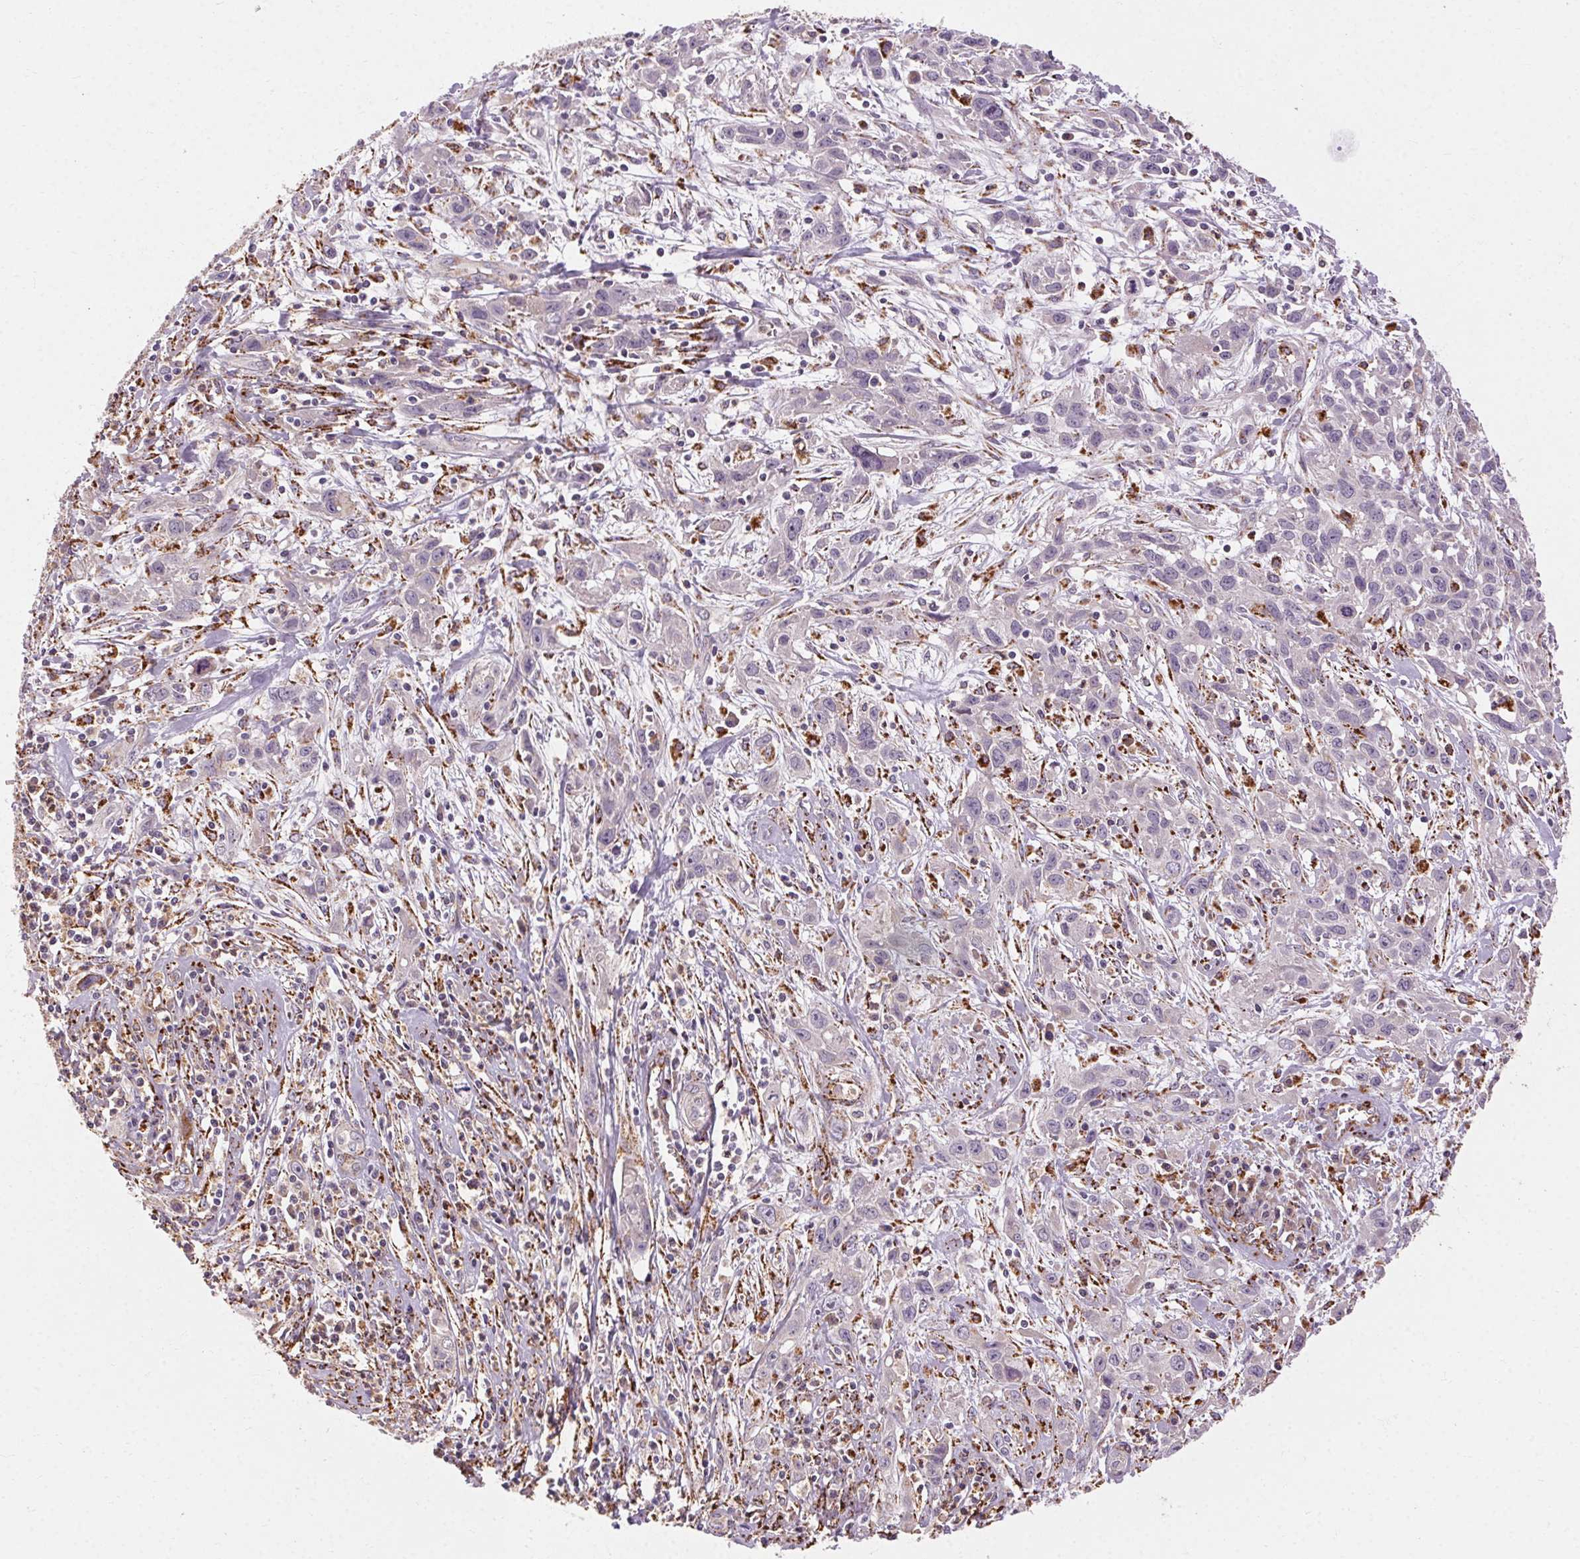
{"staining": {"intensity": "negative", "quantity": "none", "location": "none"}, "tissue": "cervical cancer", "cell_type": "Tumor cells", "image_type": "cancer", "snomed": [{"axis": "morphology", "description": "Squamous cell carcinoma, NOS"}, {"axis": "topography", "description": "Cervix"}], "caption": "Human cervical cancer stained for a protein using immunohistochemistry shows no staining in tumor cells.", "gene": "REP15", "patient": {"sex": "female", "age": 38}}